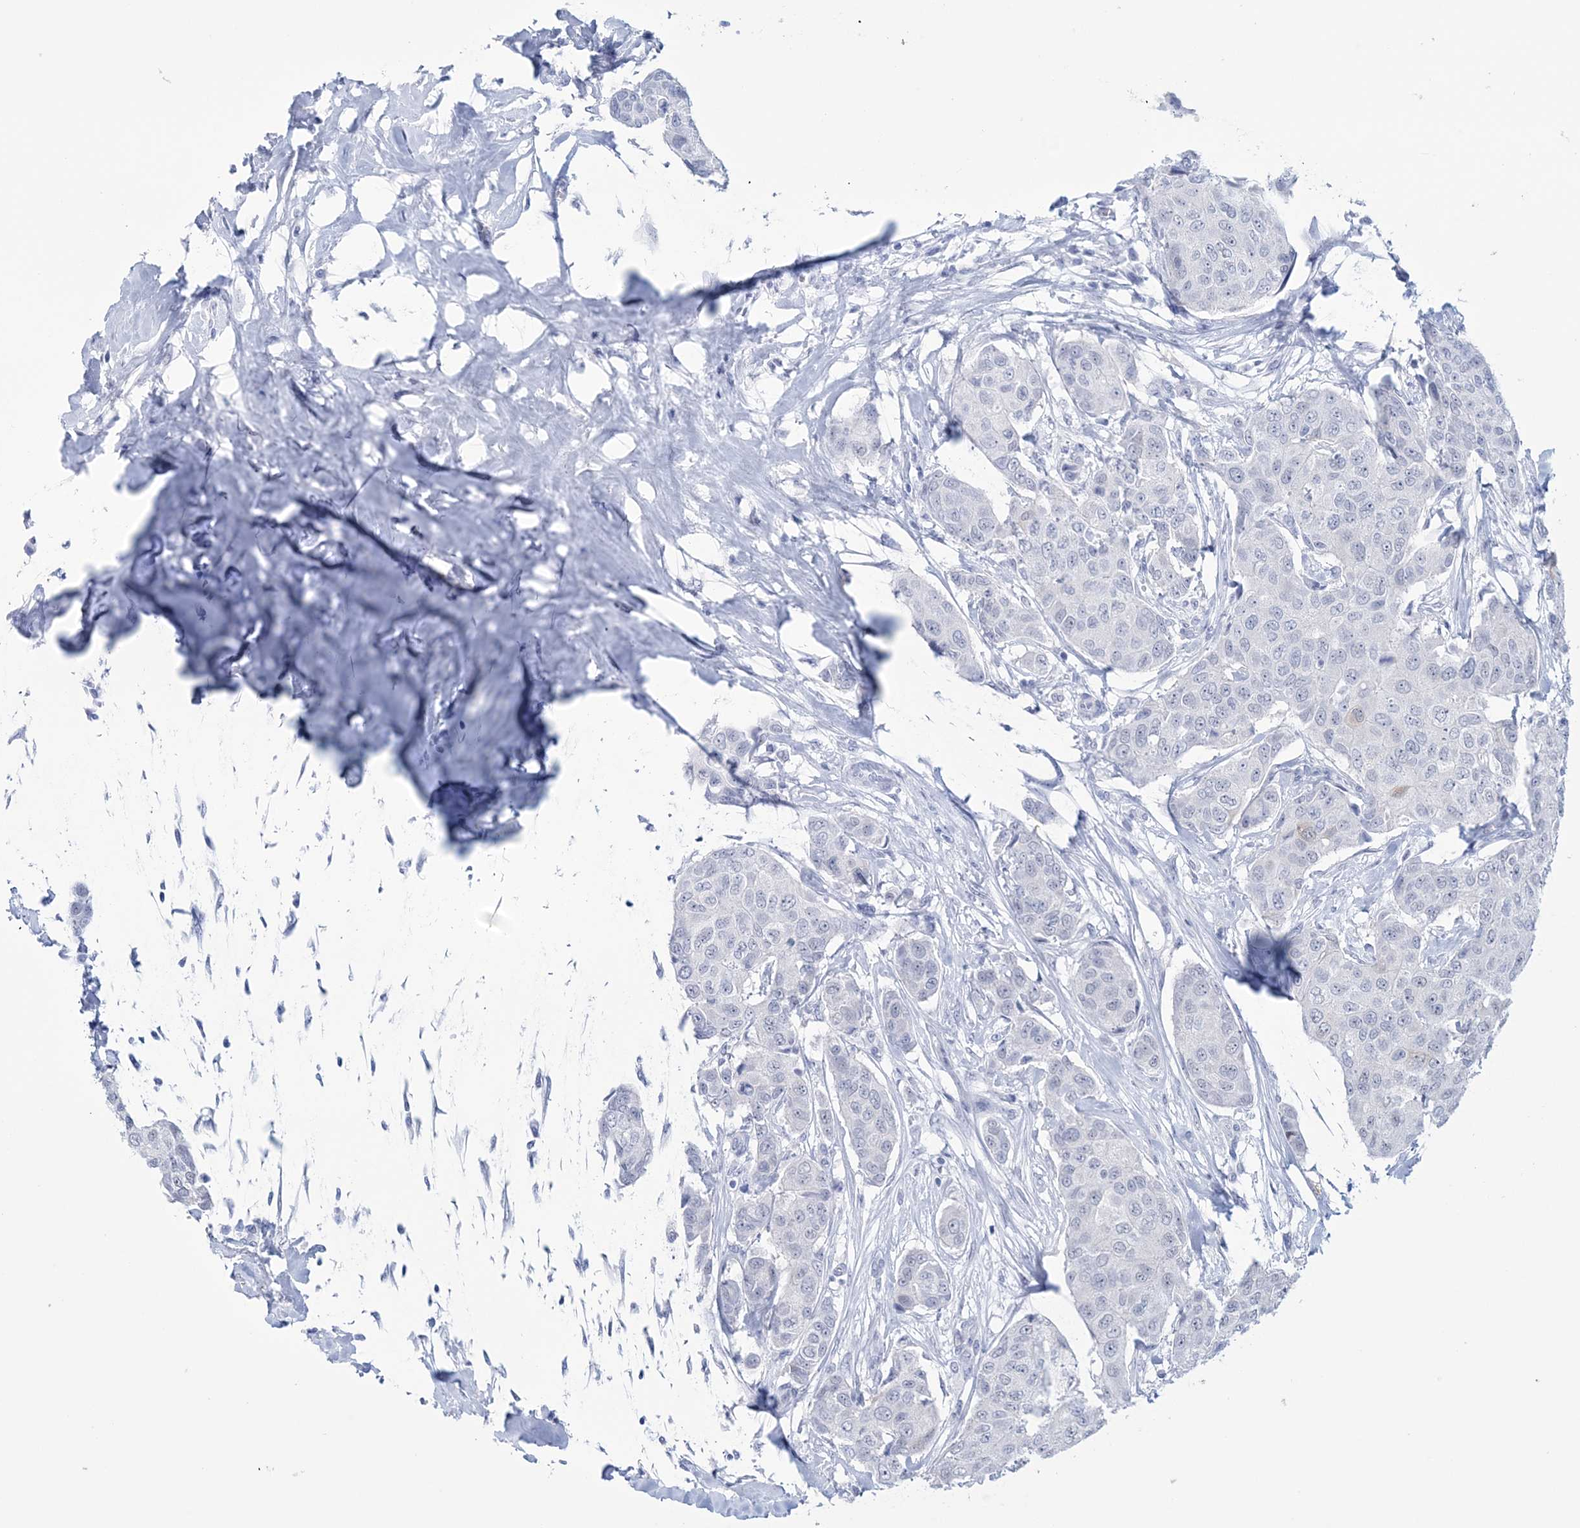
{"staining": {"intensity": "negative", "quantity": "none", "location": "none"}, "tissue": "breast cancer", "cell_type": "Tumor cells", "image_type": "cancer", "snomed": [{"axis": "morphology", "description": "Duct carcinoma"}, {"axis": "topography", "description": "Breast"}], "caption": "Tumor cells show no significant positivity in breast cancer.", "gene": "DPCD", "patient": {"sex": "female", "age": 80}}